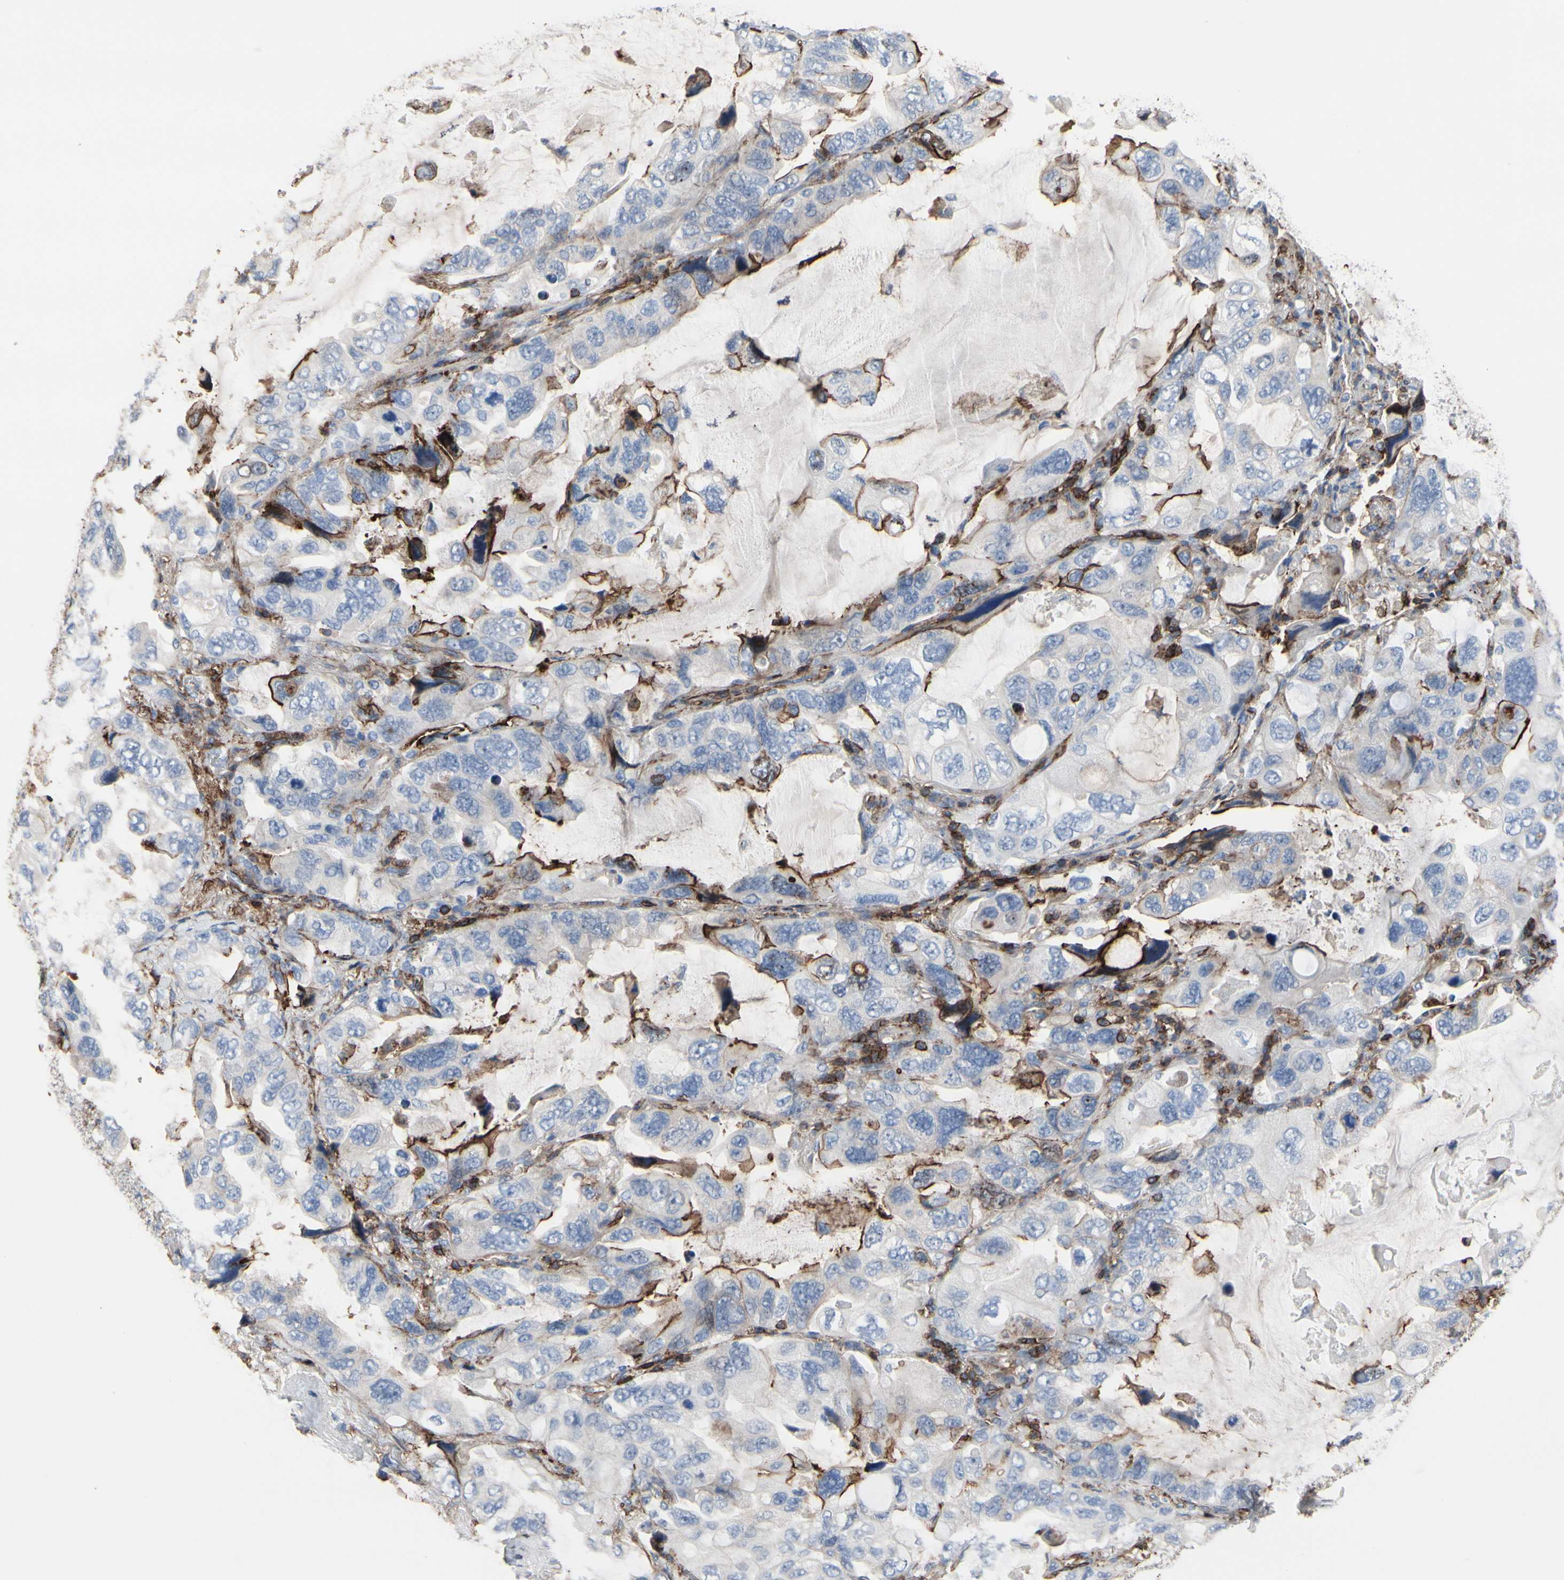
{"staining": {"intensity": "weak", "quantity": "<25%", "location": "cytoplasmic/membranous"}, "tissue": "lung cancer", "cell_type": "Tumor cells", "image_type": "cancer", "snomed": [{"axis": "morphology", "description": "Squamous cell carcinoma, NOS"}, {"axis": "topography", "description": "Lung"}], "caption": "An image of human squamous cell carcinoma (lung) is negative for staining in tumor cells.", "gene": "ANXA6", "patient": {"sex": "female", "age": 73}}